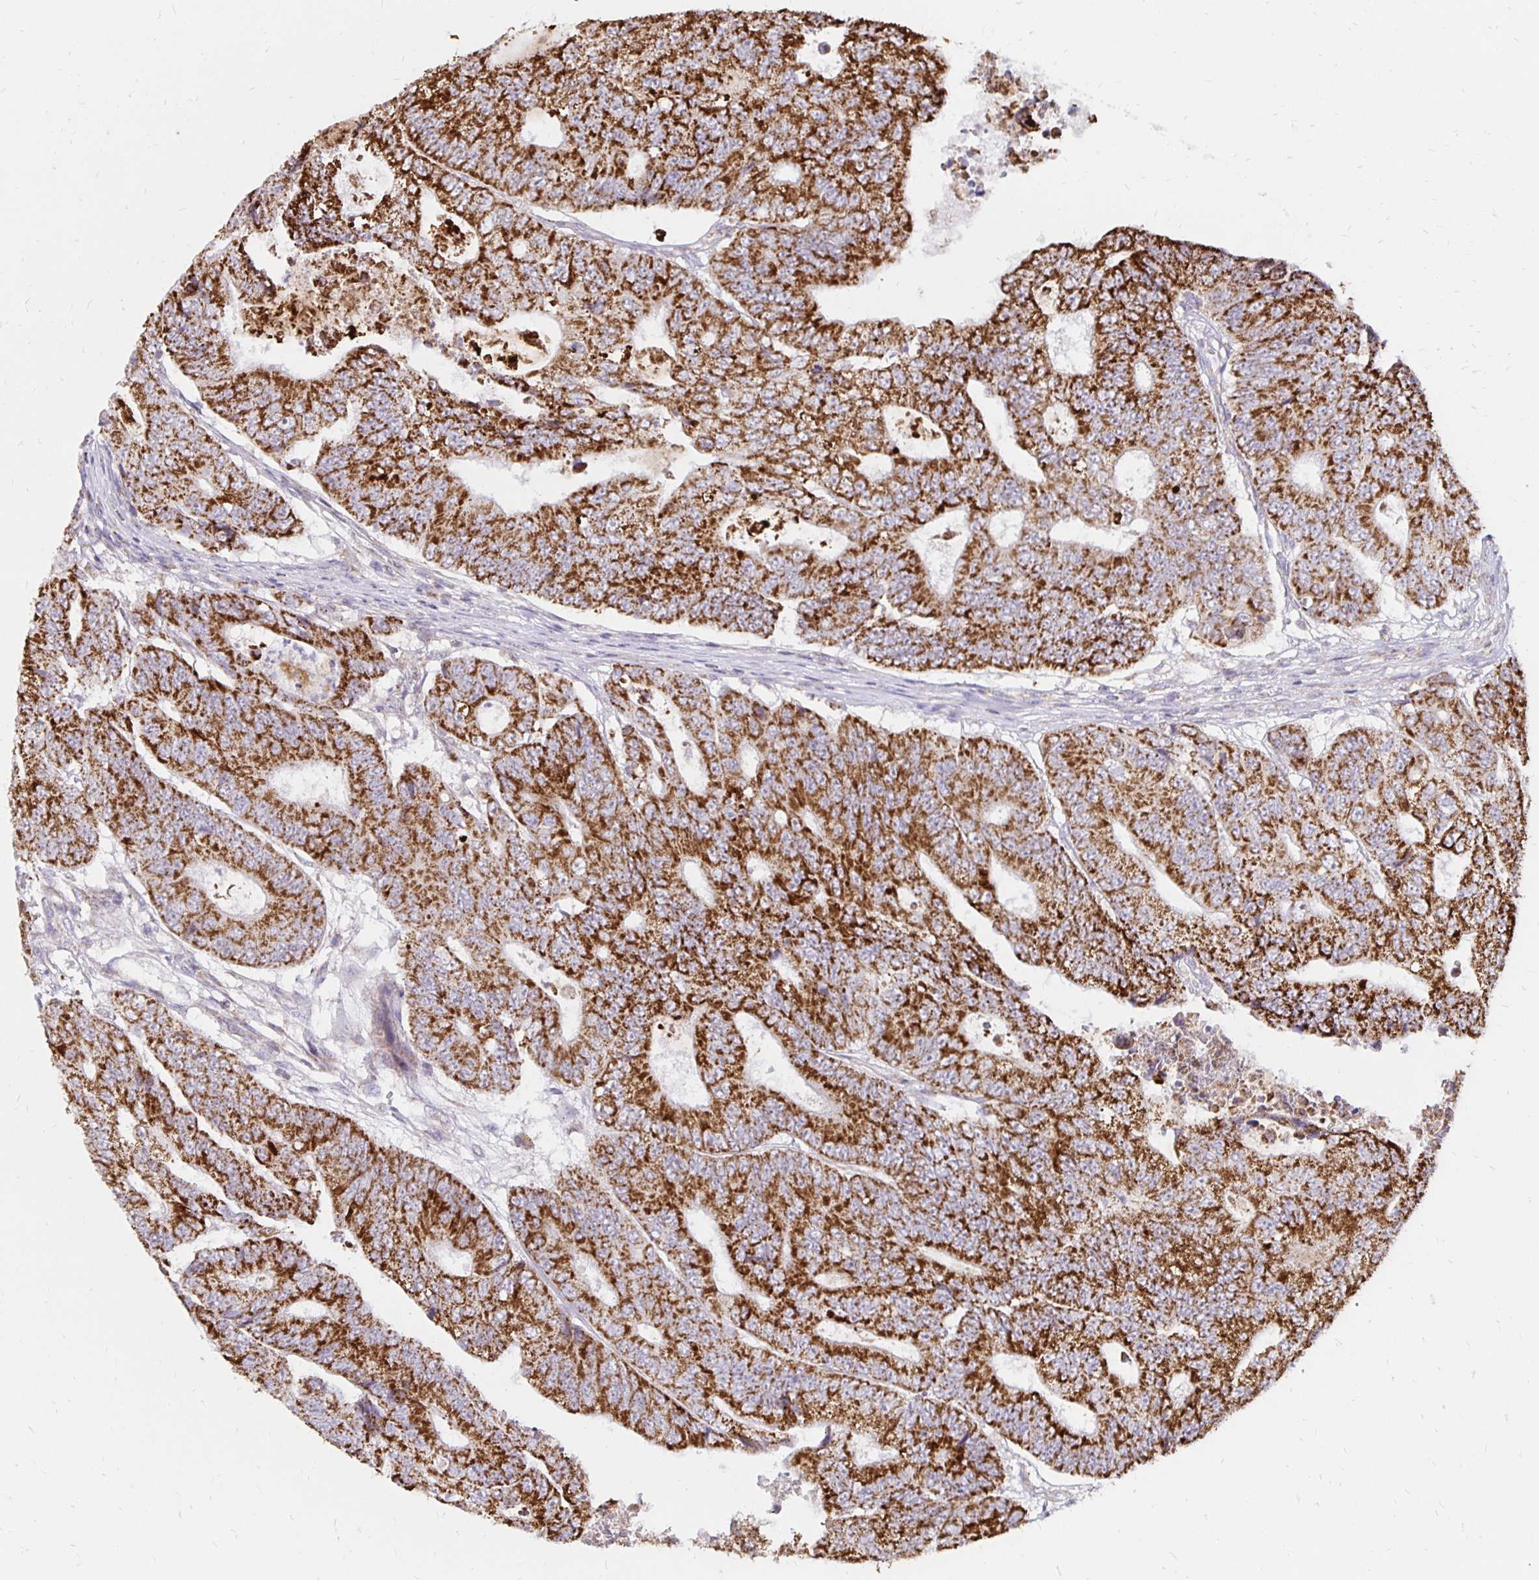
{"staining": {"intensity": "strong", "quantity": ">75%", "location": "cytoplasmic/membranous"}, "tissue": "colorectal cancer", "cell_type": "Tumor cells", "image_type": "cancer", "snomed": [{"axis": "morphology", "description": "Adenocarcinoma, NOS"}, {"axis": "topography", "description": "Colon"}], "caption": "Protein staining by immunohistochemistry displays strong cytoplasmic/membranous expression in about >75% of tumor cells in adenocarcinoma (colorectal).", "gene": "IER3", "patient": {"sex": "female", "age": 48}}